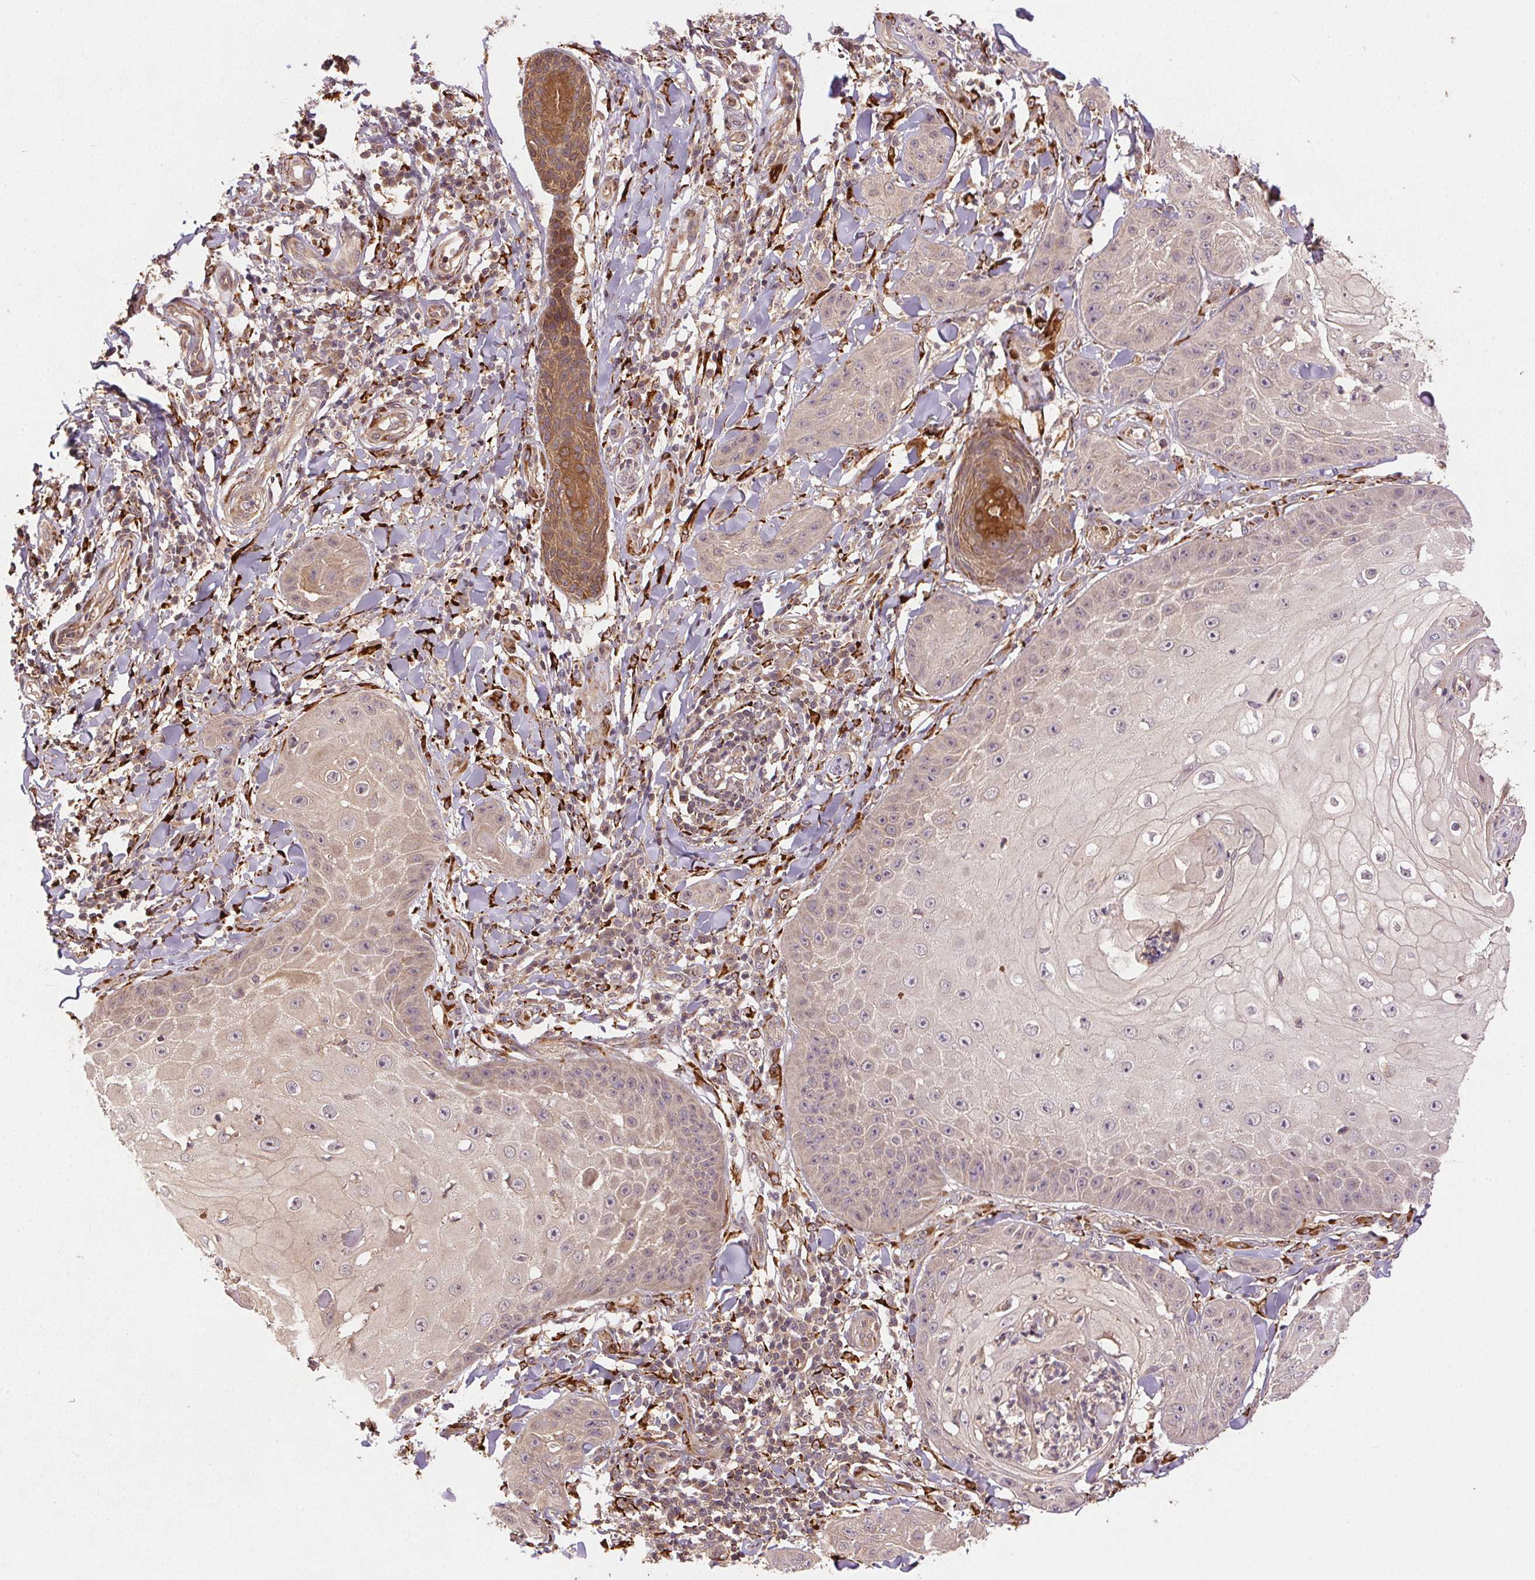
{"staining": {"intensity": "weak", "quantity": "25%-75%", "location": "cytoplasmic/membranous"}, "tissue": "skin cancer", "cell_type": "Tumor cells", "image_type": "cancer", "snomed": [{"axis": "morphology", "description": "Squamous cell carcinoma, NOS"}, {"axis": "topography", "description": "Skin"}], "caption": "High-power microscopy captured an IHC micrograph of skin cancer, revealing weak cytoplasmic/membranous staining in about 25%-75% of tumor cells.", "gene": "KLHL15", "patient": {"sex": "male", "age": 70}}